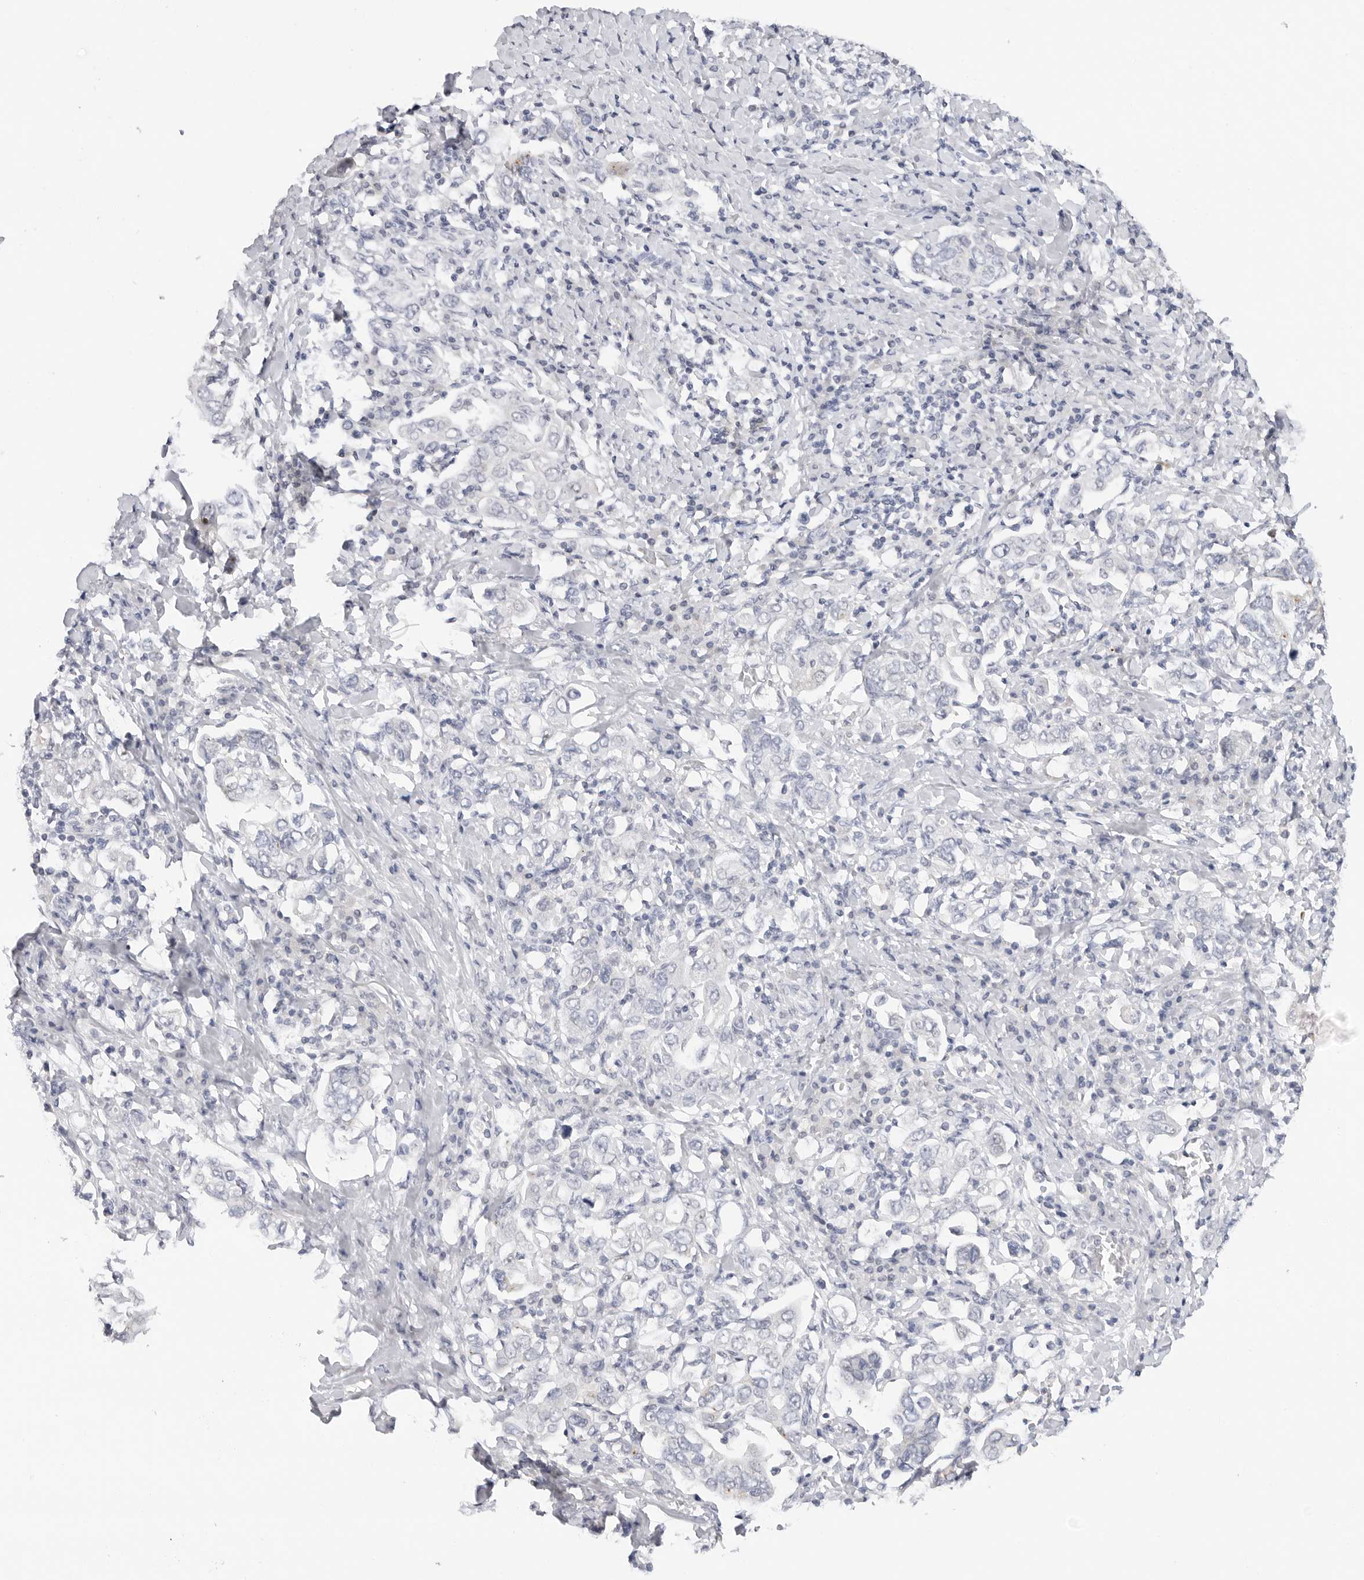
{"staining": {"intensity": "negative", "quantity": "none", "location": "none"}, "tissue": "stomach cancer", "cell_type": "Tumor cells", "image_type": "cancer", "snomed": [{"axis": "morphology", "description": "Adenocarcinoma, NOS"}, {"axis": "topography", "description": "Stomach, upper"}], "caption": "Immunohistochemical staining of adenocarcinoma (stomach) demonstrates no significant expression in tumor cells. (DAB immunohistochemistry visualized using brightfield microscopy, high magnification).", "gene": "MAP2K5", "patient": {"sex": "male", "age": 62}}